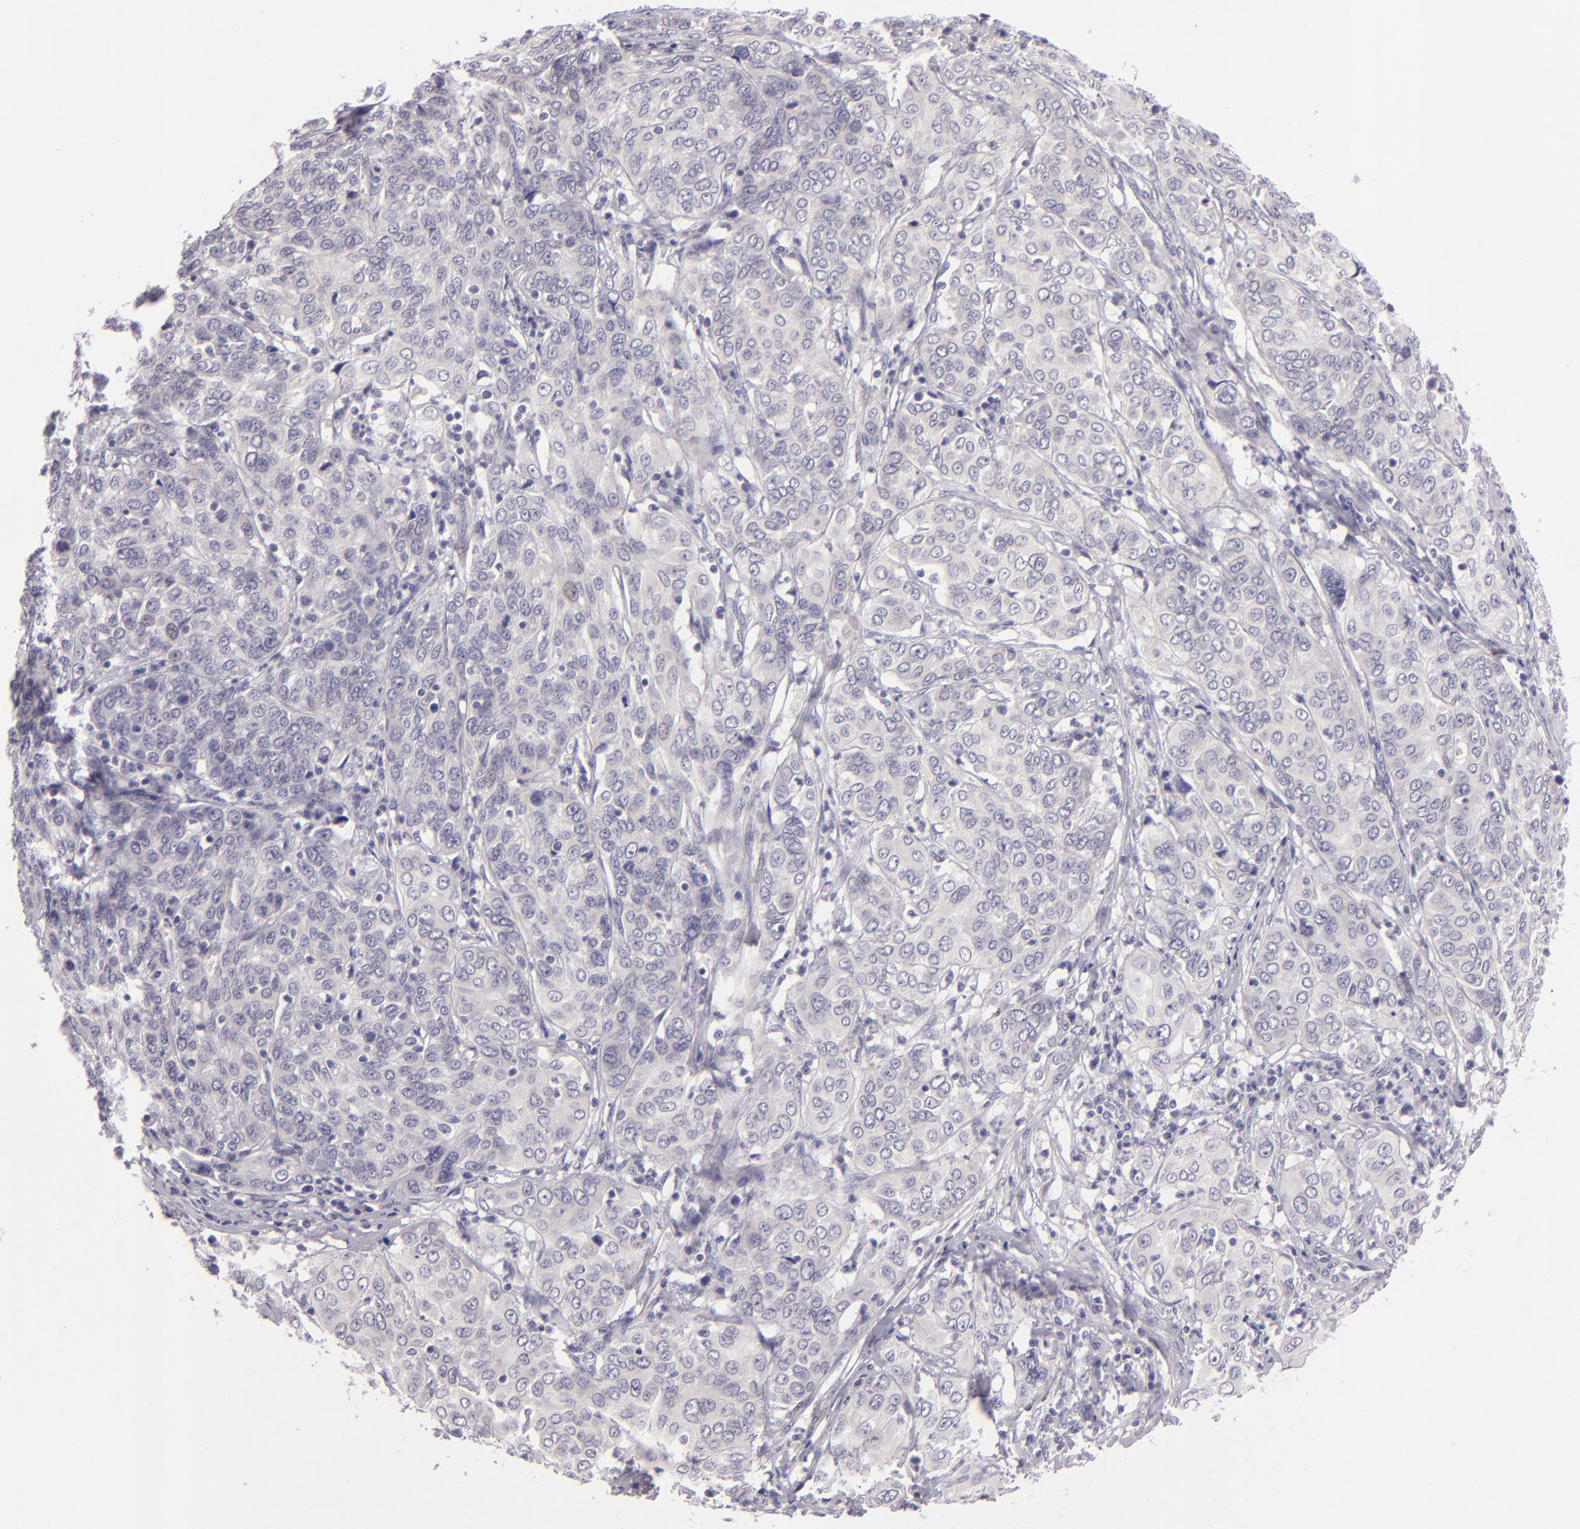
{"staining": {"intensity": "negative", "quantity": "none", "location": "none"}, "tissue": "cervical cancer", "cell_type": "Tumor cells", "image_type": "cancer", "snomed": [{"axis": "morphology", "description": "Squamous cell carcinoma, NOS"}, {"axis": "topography", "description": "Cervix"}], "caption": "Immunohistochemical staining of squamous cell carcinoma (cervical) shows no significant positivity in tumor cells. Nuclei are stained in blue.", "gene": "EGFL6", "patient": {"sex": "female", "age": 38}}